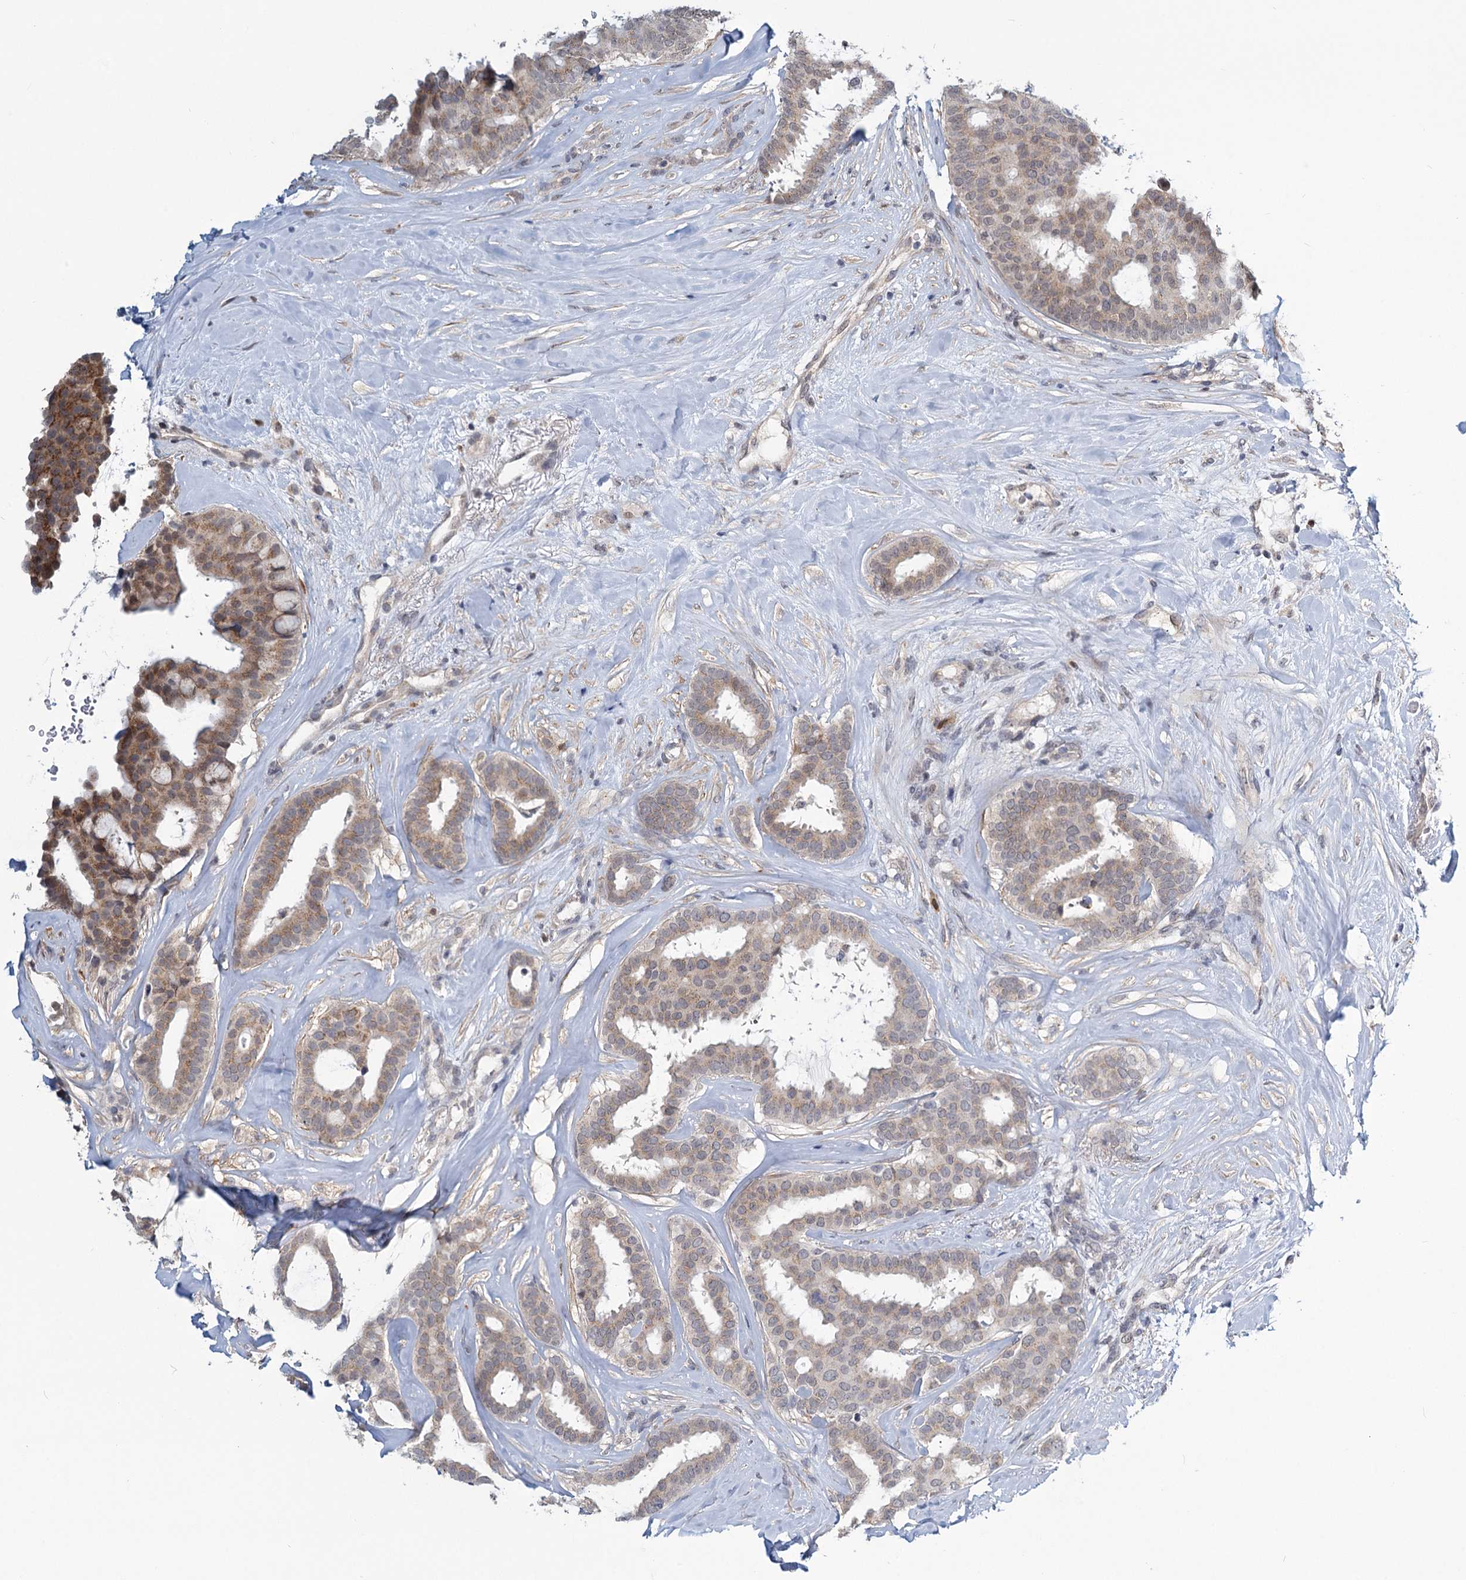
{"staining": {"intensity": "moderate", "quantity": "<25%", "location": "cytoplasmic/membranous"}, "tissue": "breast cancer", "cell_type": "Tumor cells", "image_type": "cancer", "snomed": [{"axis": "morphology", "description": "Duct carcinoma"}, {"axis": "topography", "description": "Breast"}], "caption": "Breast intraductal carcinoma stained for a protein shows moderate cytoplasmic/membranous positivity in tumor cells. The protein is shown in brown color, while the nuclei are stained blue.", "gene": "STAP1", "patient": {"sex": "female", "age": 75}}